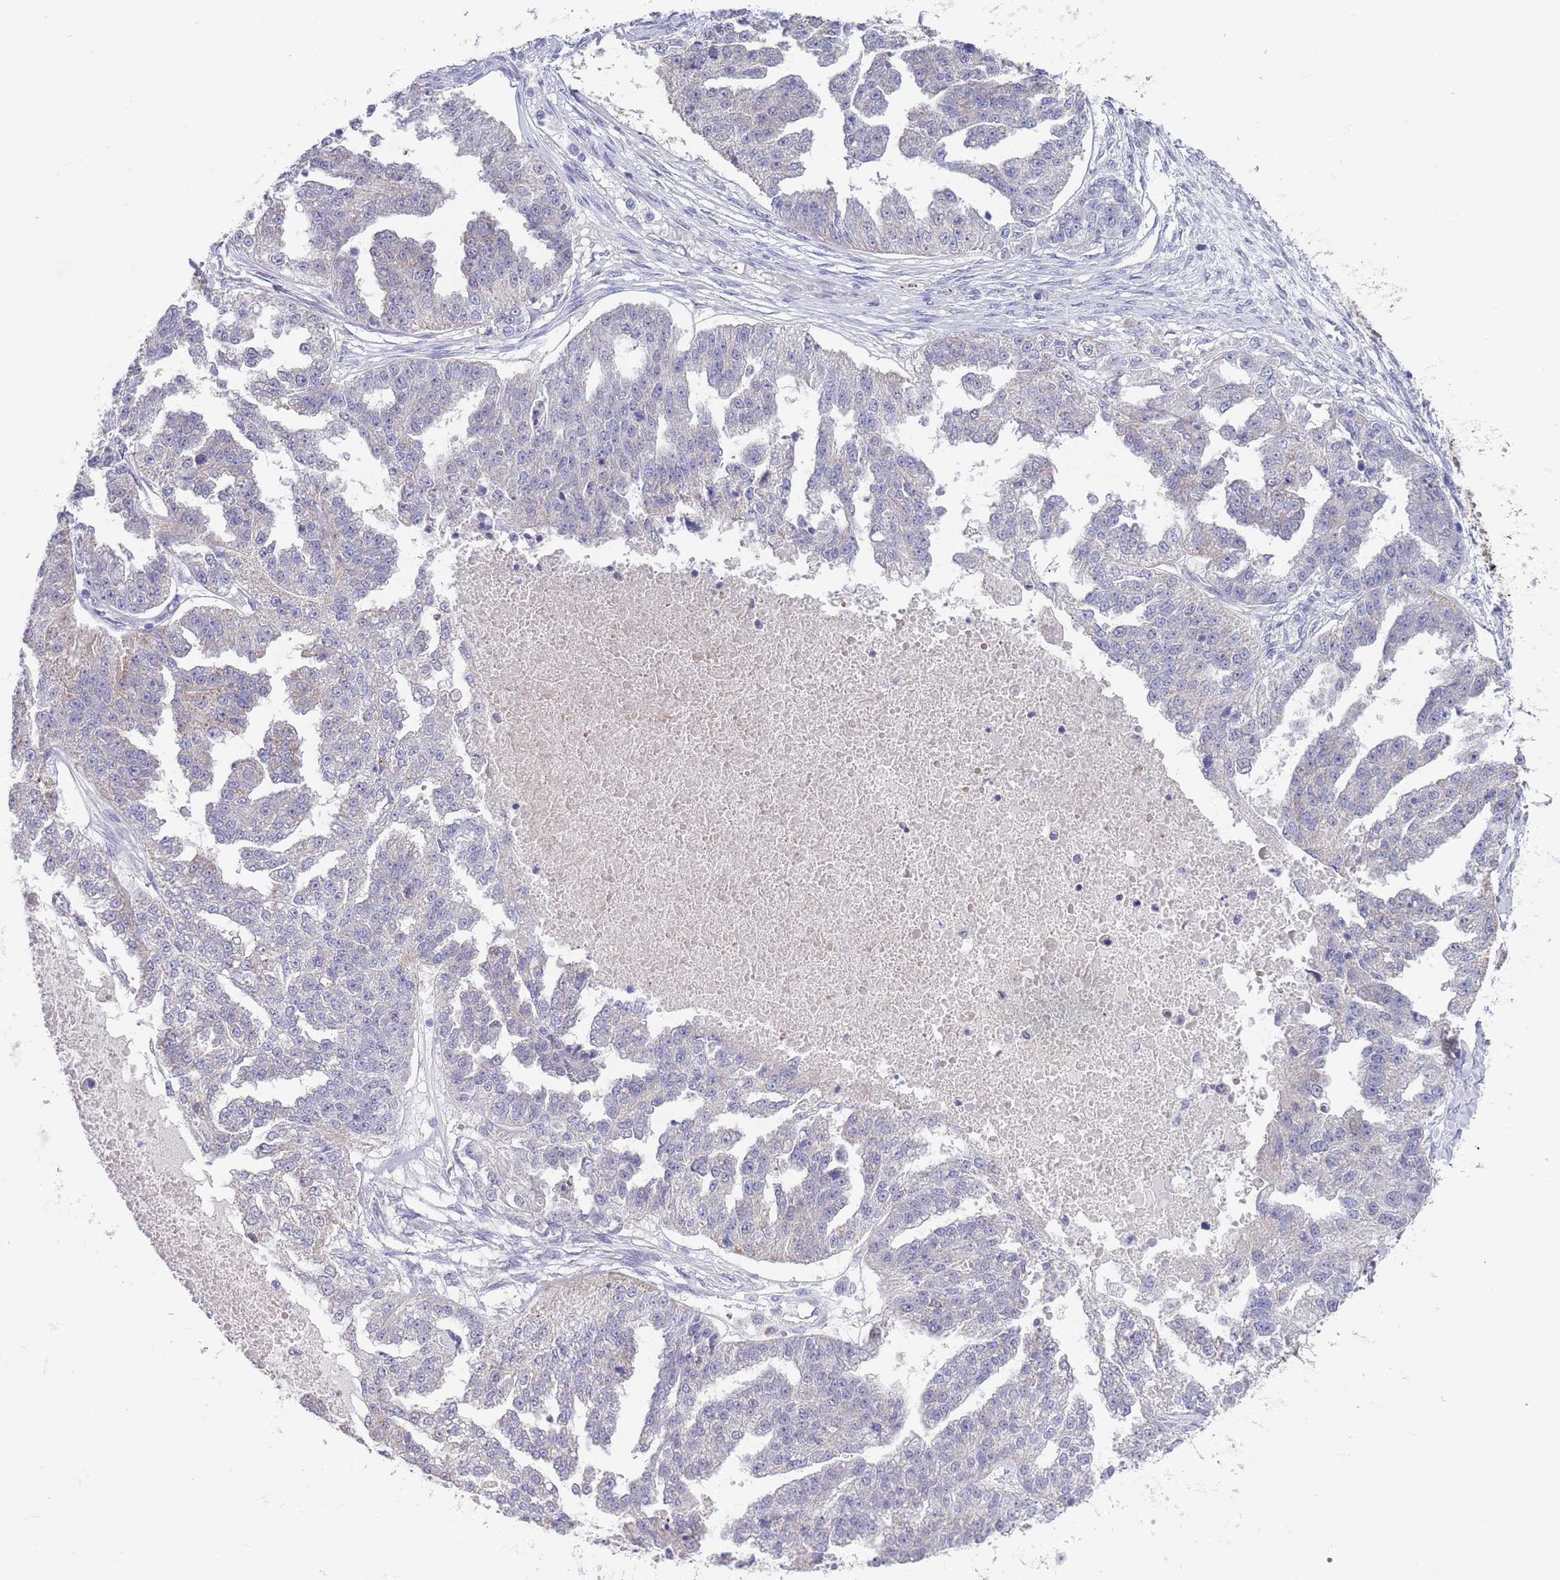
{"staining": {"intensity": "negative", "quantity": "none", "location": "none"}, "tissue": "ovarian cancer", "cell_type": "Tumor cells", "image_type": "cancer", "snomed": [{"axis": "morphology", "description": "Cystadenocarcinoma, serous, NOS"}, {"axis": "topography", "description": "Ovary"}], "caption": "Serous cystadenocarcinoma (ovarian) was stained to show a protein in brown. There is no significant staining in tumor cells.", "gene": "SPIRE2", "patient": {"sex": "female", "age": 58}}